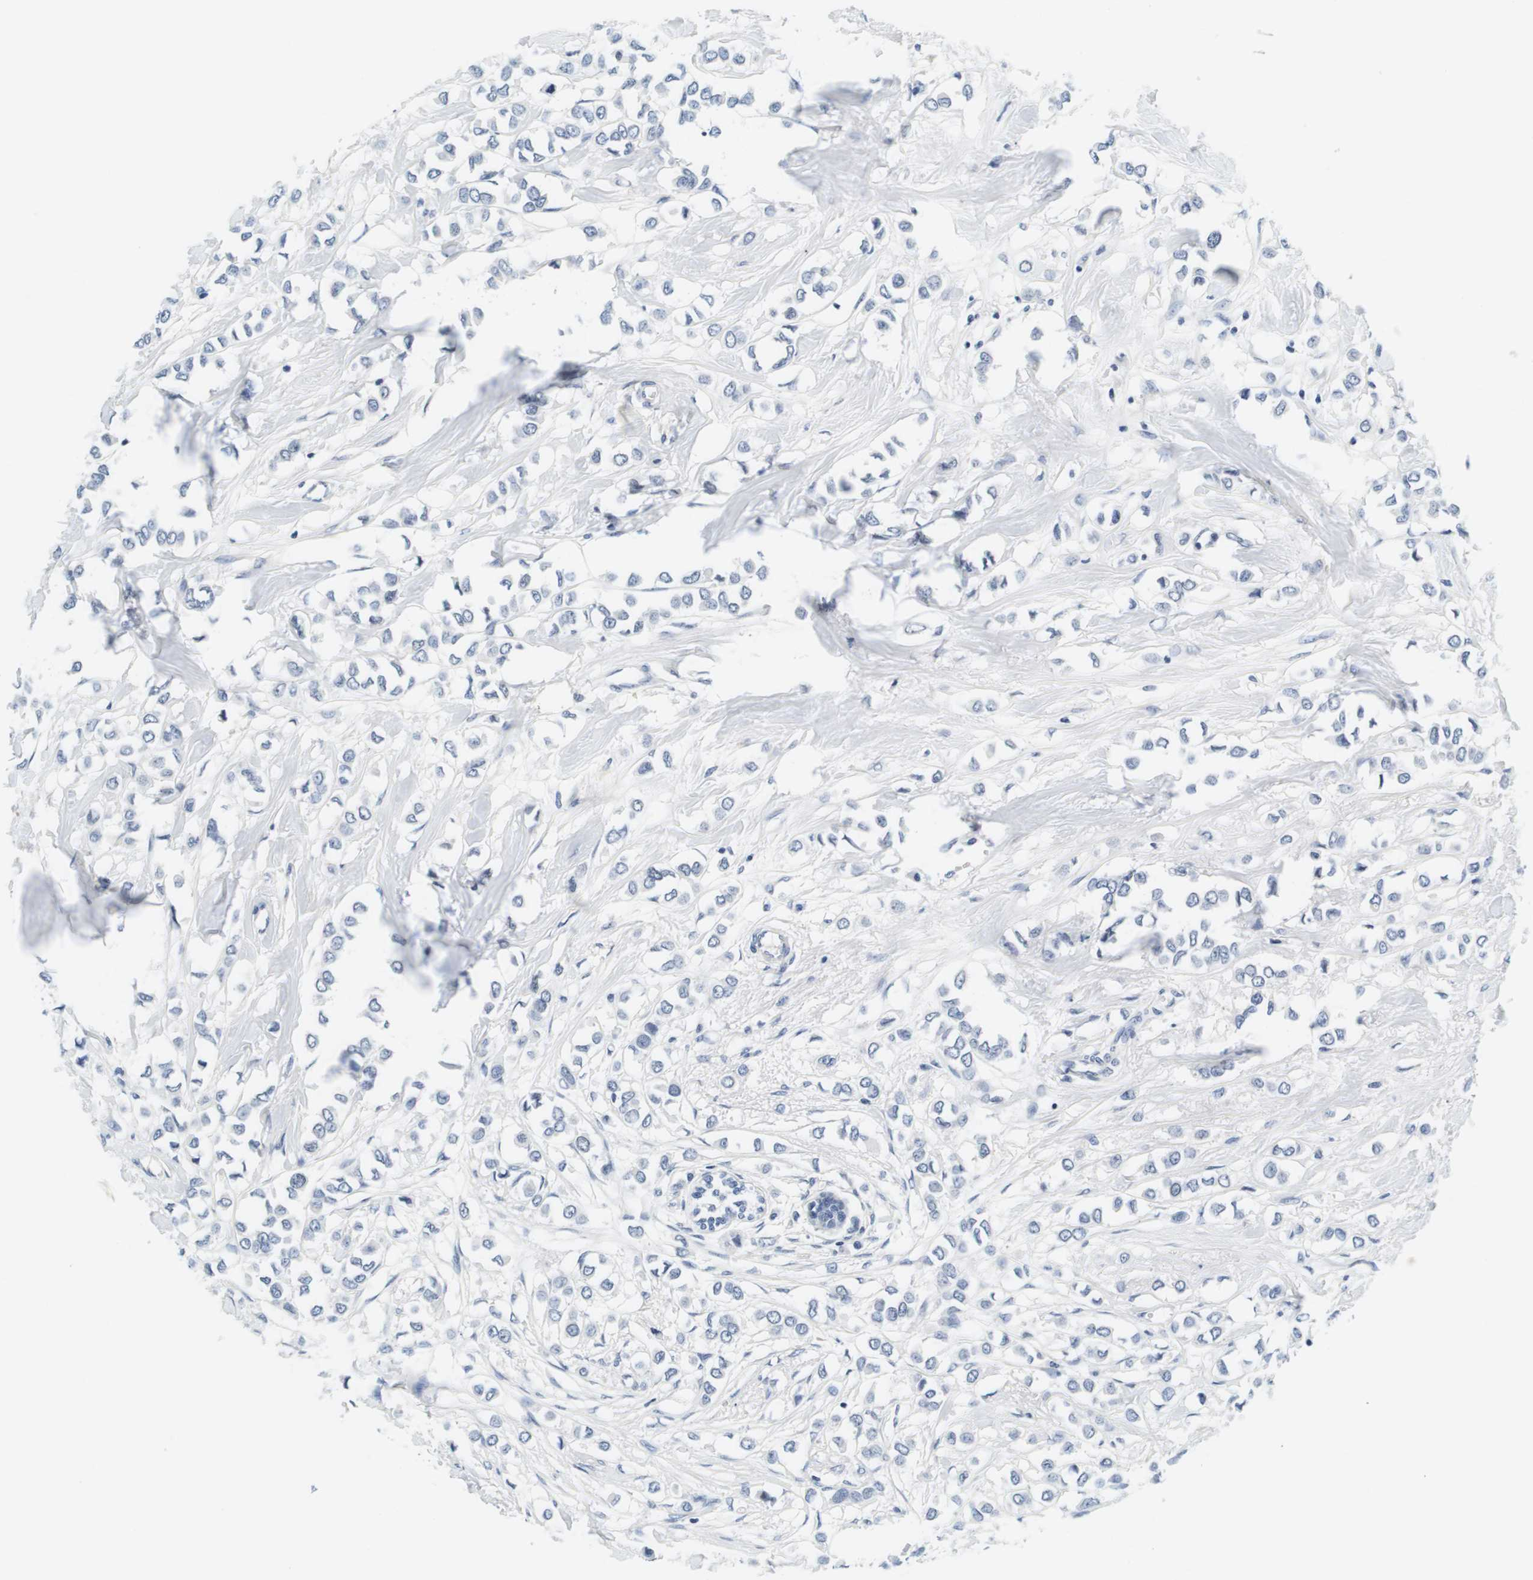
{"staining": {"intensity": "negative", "quantity": "none", "location": "none"}, "tissue": "breast cancer", "cell_type": "Tumor cells", "image_type": "cancer", "snomed": [{"axis": "morphology", "description": "Lobular carcinoma"}, {"axis": "topography", "description": "Breast"}], "caption": "Tumor cells are negative for protein expression in human breast lobular carcinoma. (Stains: DAB (3,3'-diaminobenzidine) IHC with hematoxylin counter stain, Microscopy: brightfield microscopy at high magnification).", "gene": "KCNJ5", "patient": {"sex": "female", "age": 51}}